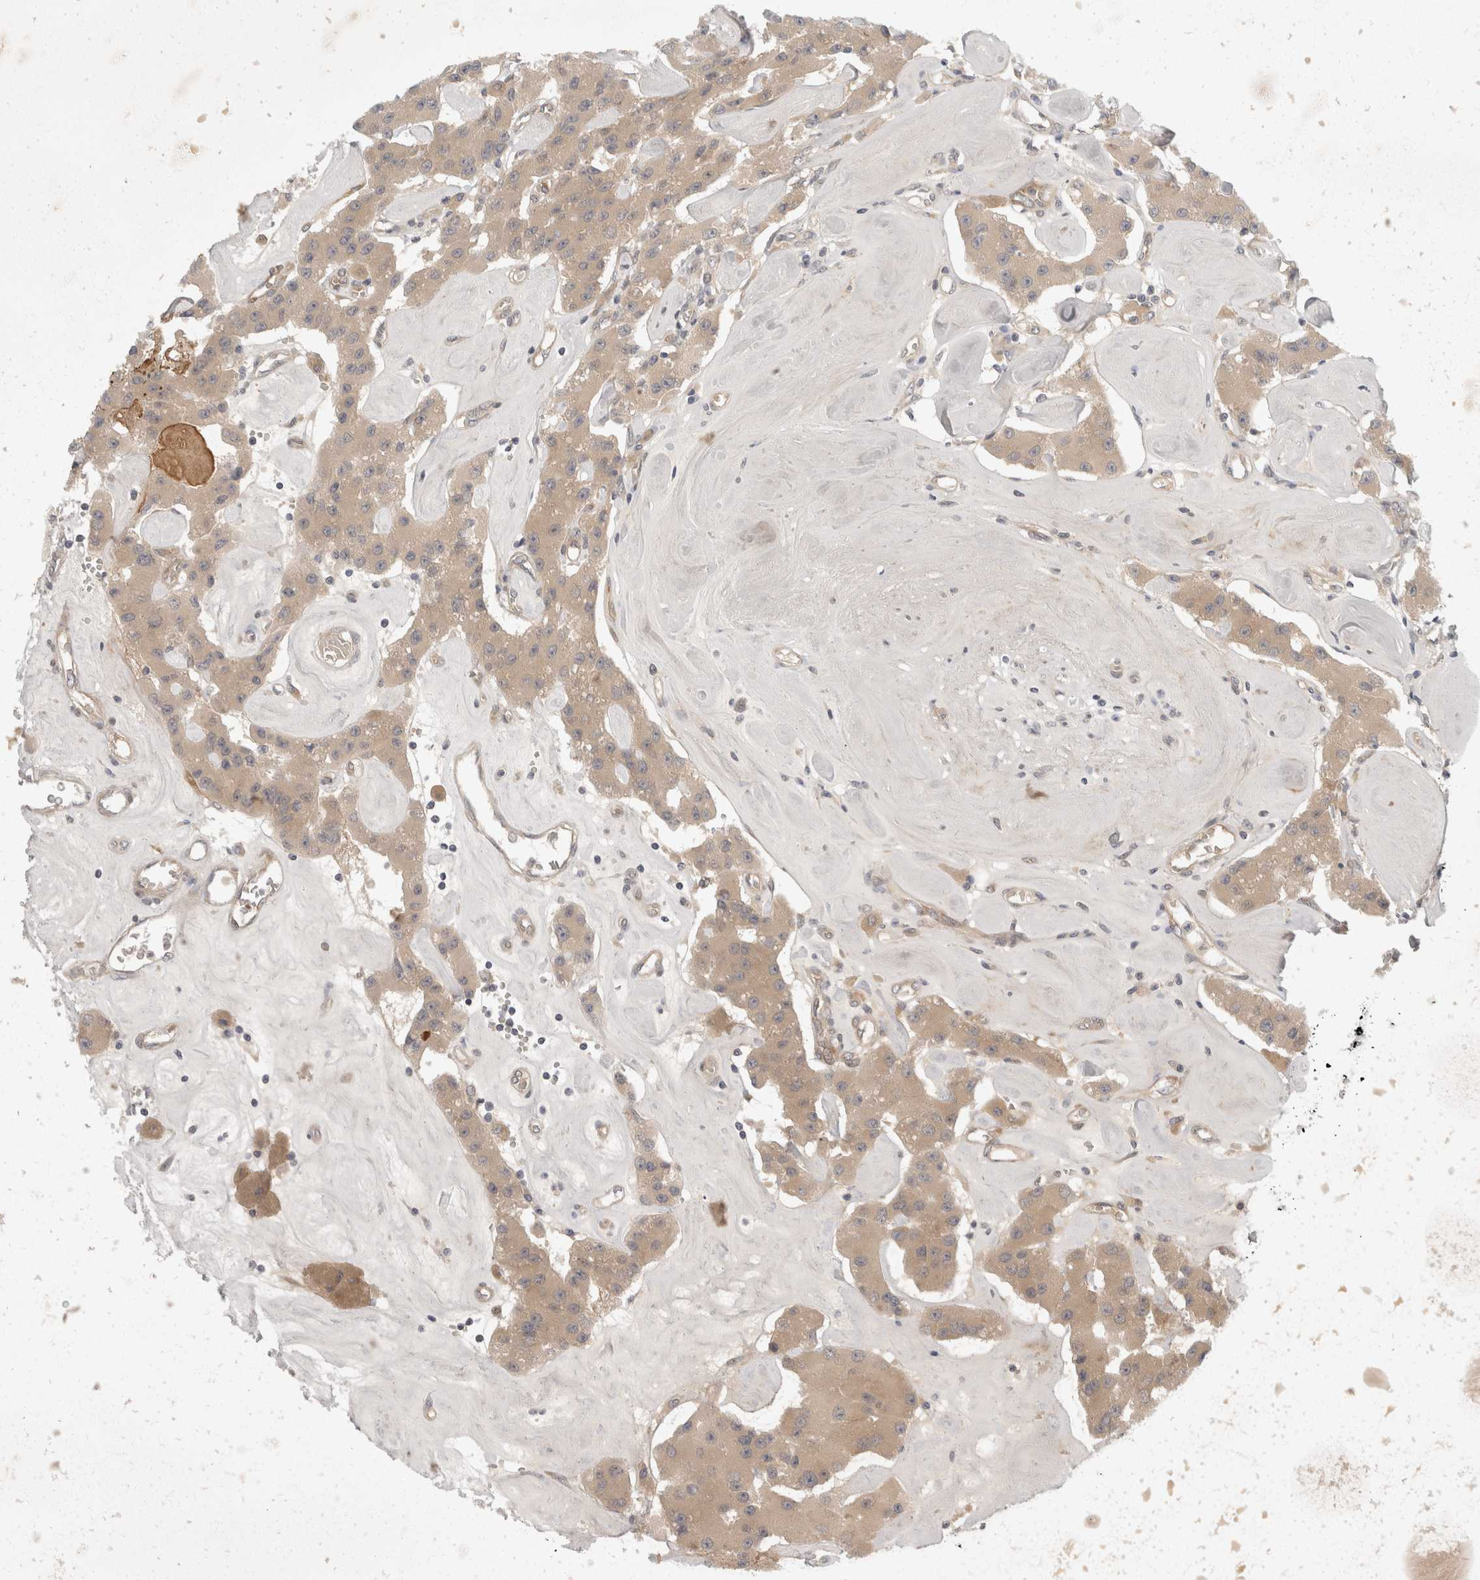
{"staining": {"intensity": "moderate", "quantity": ">75%", "location": "cytoplasmic/membranous"}, "tissue": "carcinoid", "cell_type": "Tumor cells", "image_type": "cancer", "snomed": [{"axis": "morphology", "description": "Carcinoid, malignant, NOS"}, {"axis": "topography", "description": "Pancreas"}], "caption": "The image displays a brown stain indicating the presence of a protein in the cytoplasmic/membranous of tumor cells in carcinoid (malignant). (DAB (3,3'-diaminobenzidine) IHC, brown staining for protein, blue staining for nuclei).", "gene": "EIF4G3", "patient": {"sex": "male", "age": 41}}